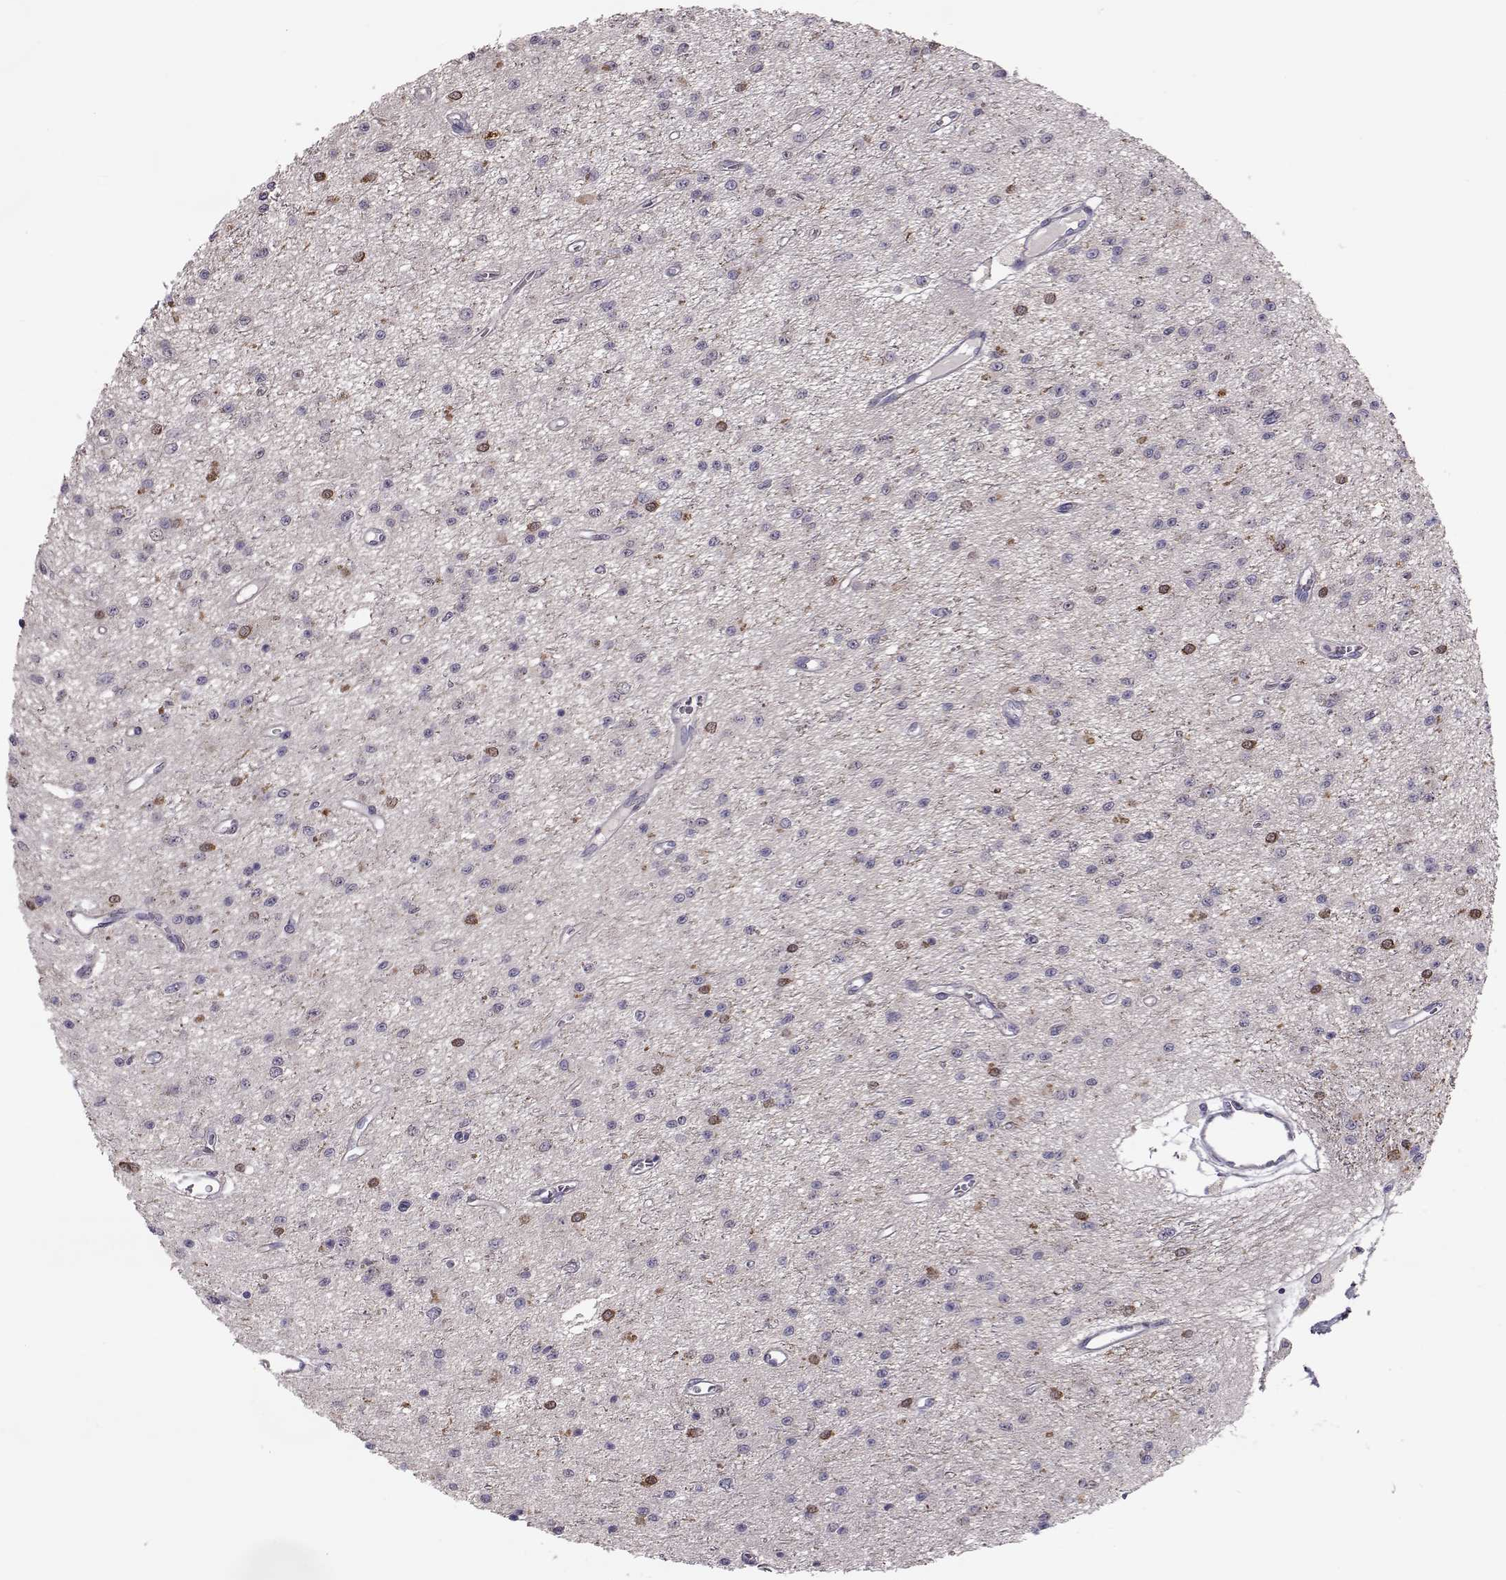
{"staining": {"intensity": "negative", "quantity": "none", "location": "none"}, "tissue": "glioma", "cell_type": "Tumor cells", "image_type": "cancer", "snomed": [{"axis": "morphology", "description": "Glioma, malignant, Low grade"}, {"axis": "topography", "description": "Brain"}], "caption": "An image of glioma stained for a protein reveals no brown staining in tumor cells.", "gene": "ADGRG5", "patient": {"sex": "female", "age": 45}}